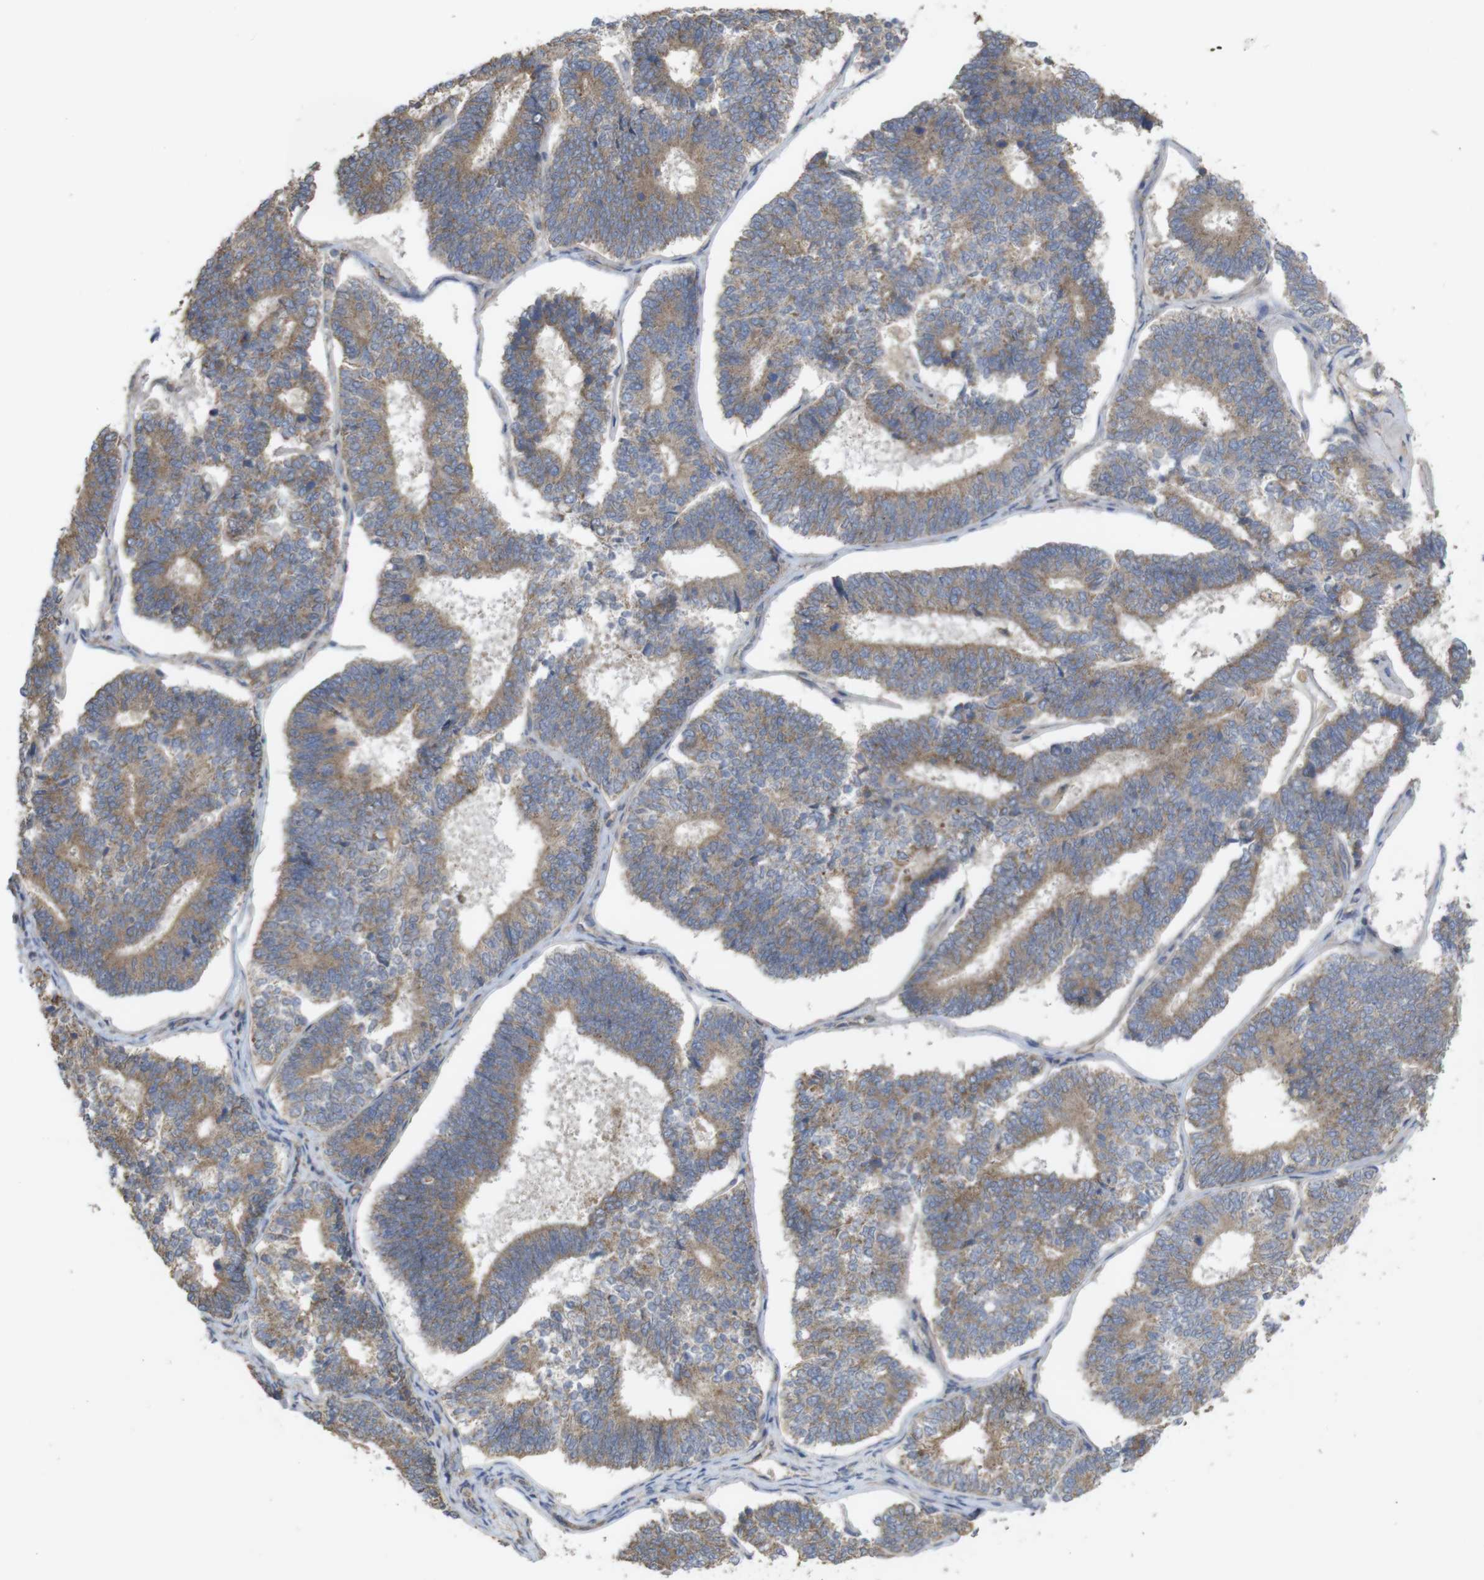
{"staining": {"intensity": "weak", "quantity": ">75%", "location": "cytoplasmic/membranous"}, "tissue": "endometrial cancer", "cell_type": "Tumor cells", "image_type": "cancer", "snomed": [{"axis": "morphology", "description": "Adenocarcinoma, NOS"}, {"axis": "topography", "description": "Endometrium"}], "caption": "A high-resolution micrograph shows immunohistochemistry (IHC) staining of endometrial cancer (adenocarcinoma), which displays weak cytoplasmic/membranous staining in about >75% of tumor cells.", "gene": "KCNS3", "patient": {"sex": "female", "age": 70}}